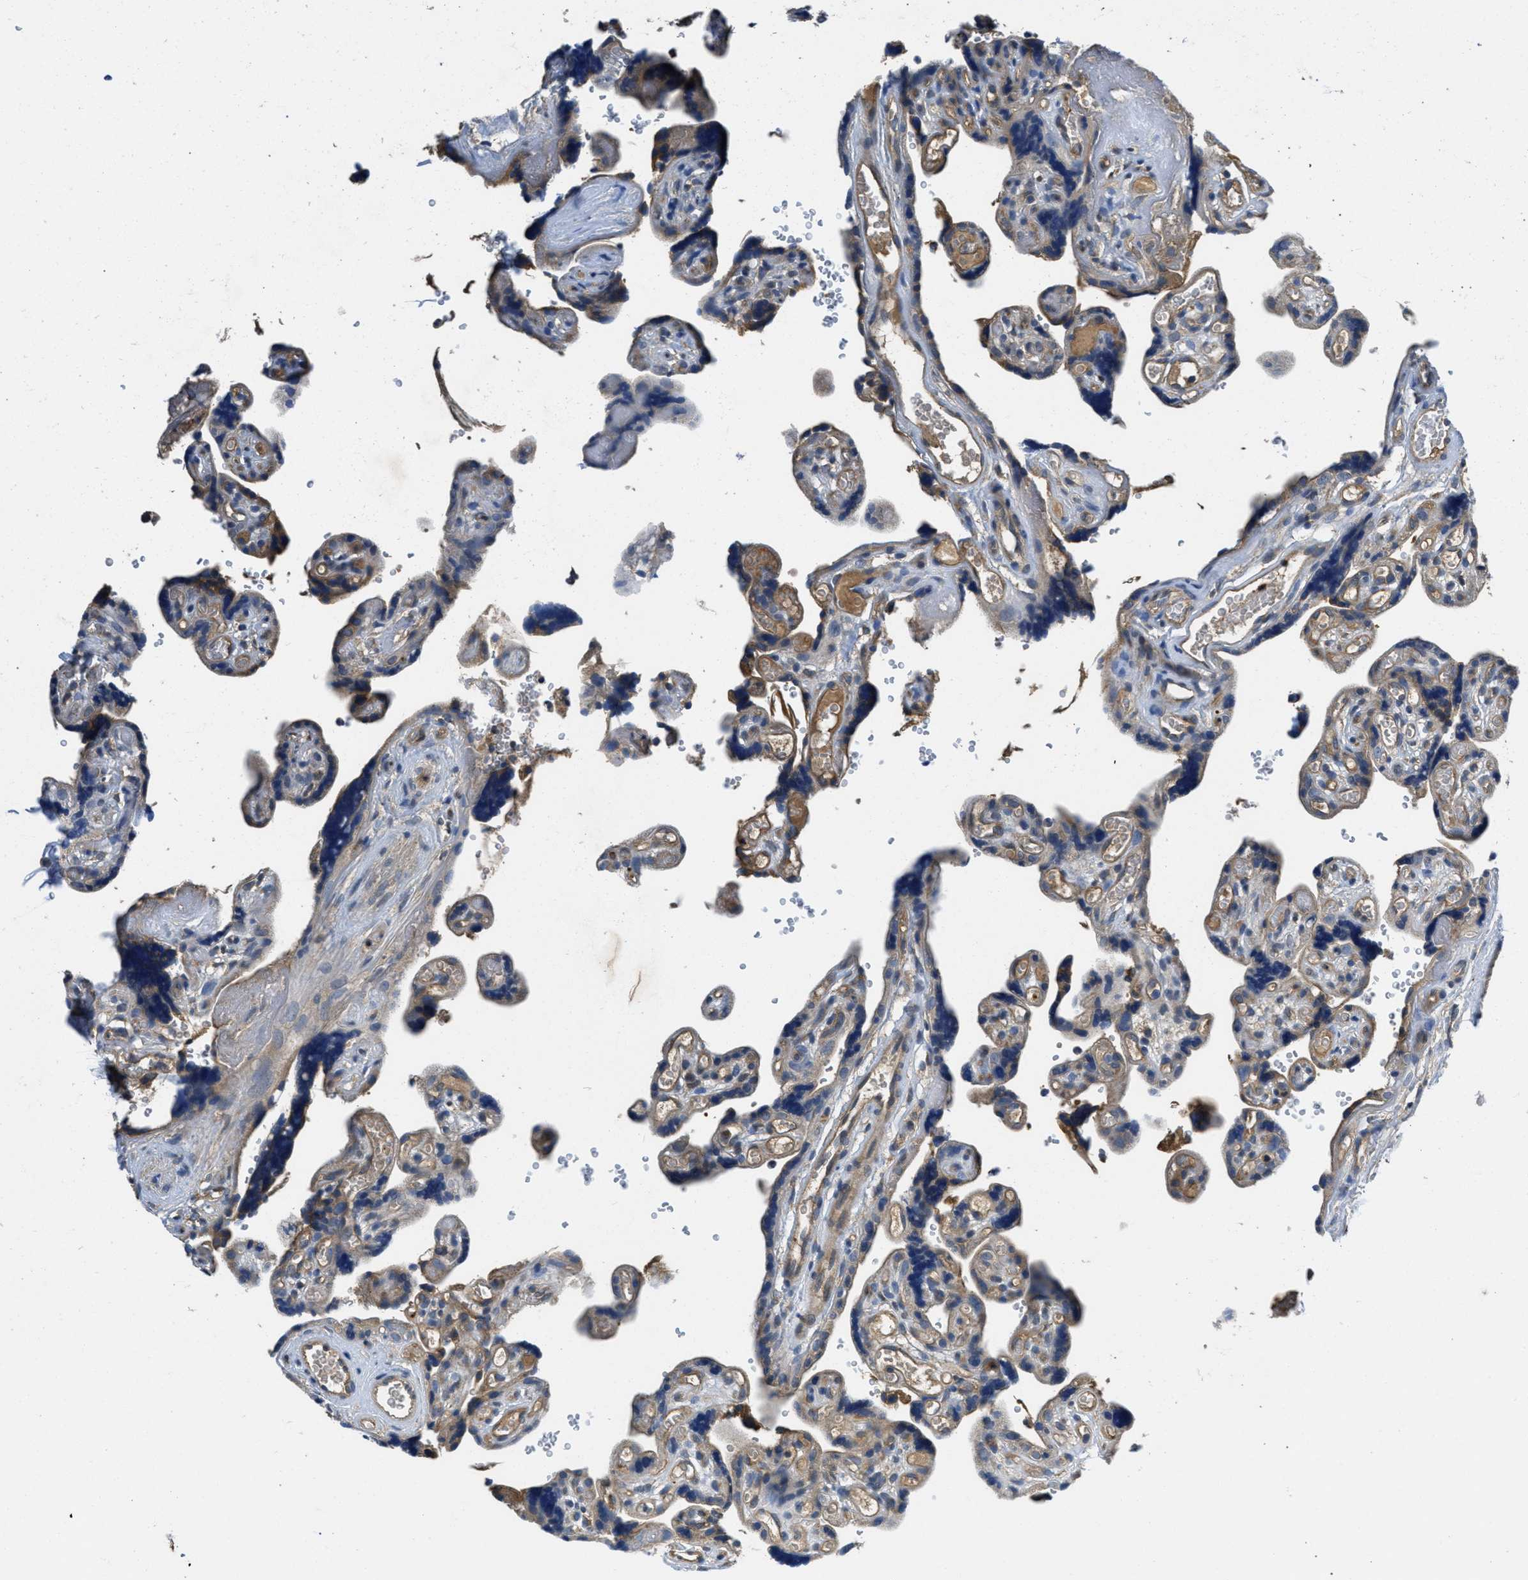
{"staining": {"intensity": "moderate", "quantity": ">75%", "location": "cytoplasmic/membranous"}, "tissue": "placenta", "cell_type": "Decidual cells", "image_type": "normal", "snomed": [{"axis": "morphology", "description": "Normal tissue, NOS"}, {"axis": "topography", "description": "Placenta"}], "caption": "Benign placenta exhibits moderate cytoplasmic/membranous staining in approximately >75% of decidual cells, visualized by immunohistochemistry.", "gene": "GALK1", "patient": {"sex": "female", "age": 30}}